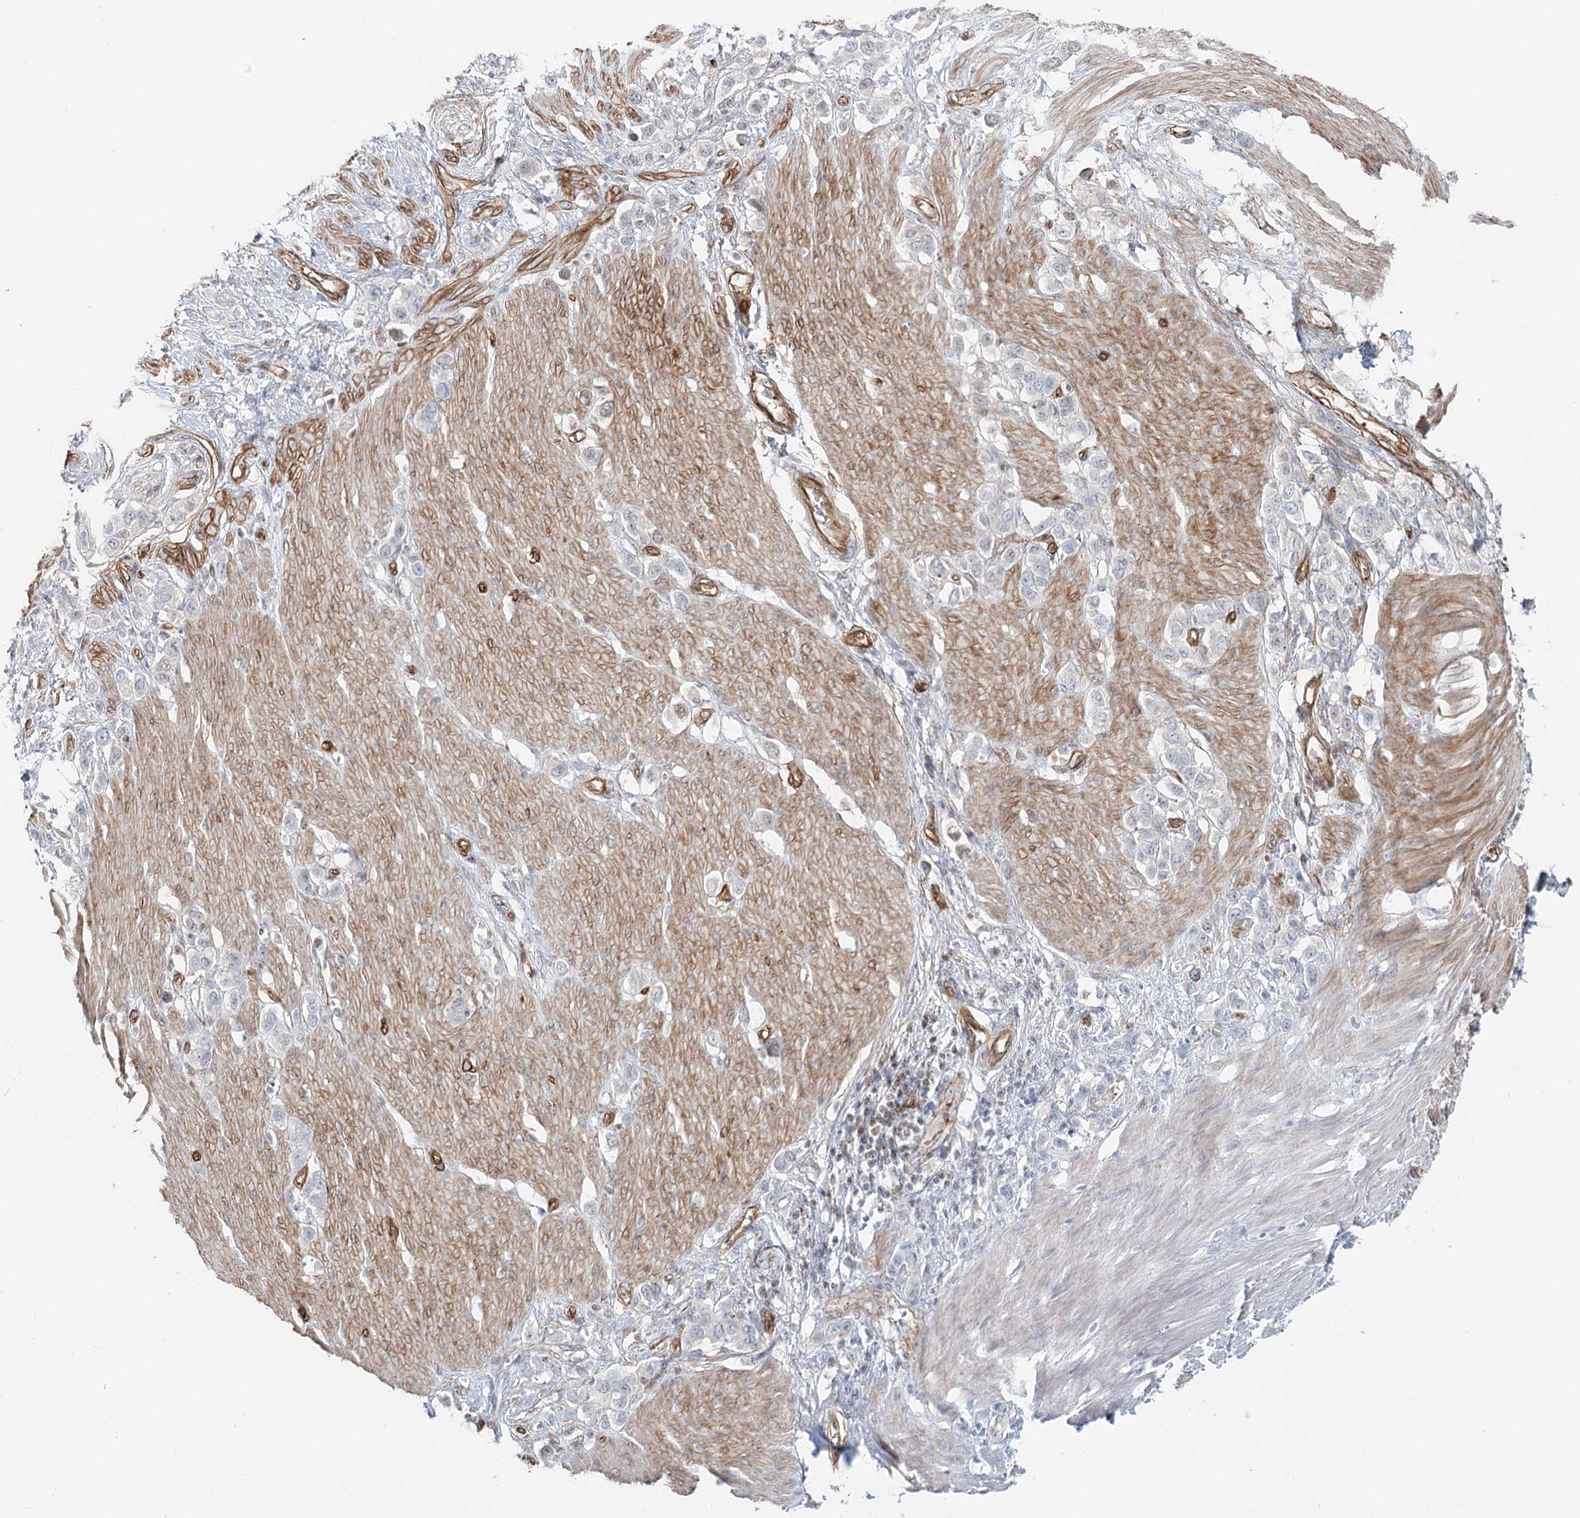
{"staining": {"intensity": "negative", "quantity": "none", "location": "none"}, "tissue": "stomach cancer", "cell_type": "Tumor cells", "image_type": "cancer", "snomed": [{"axis": "morphology", "description": "Adenocarcinoma, NOS"}, {"axis": "morphology", "description": "Adenocarcinoma, High grade"}, {"axis": "topography", "description": "Stomach, upper"}, {"axis": "topography", "description": "Stomach, lower"}], "caption": "Protein analysis of adenocarcinoma (high-grade) (stomach) reveals no significant staining in tumor cells. (DAB (3,3'-diaminobenzidine) immunohistochemistry (IHC), high magnification).", "gene": "ZFYVE28", "patient": {"sex": "female", "age": 65}}